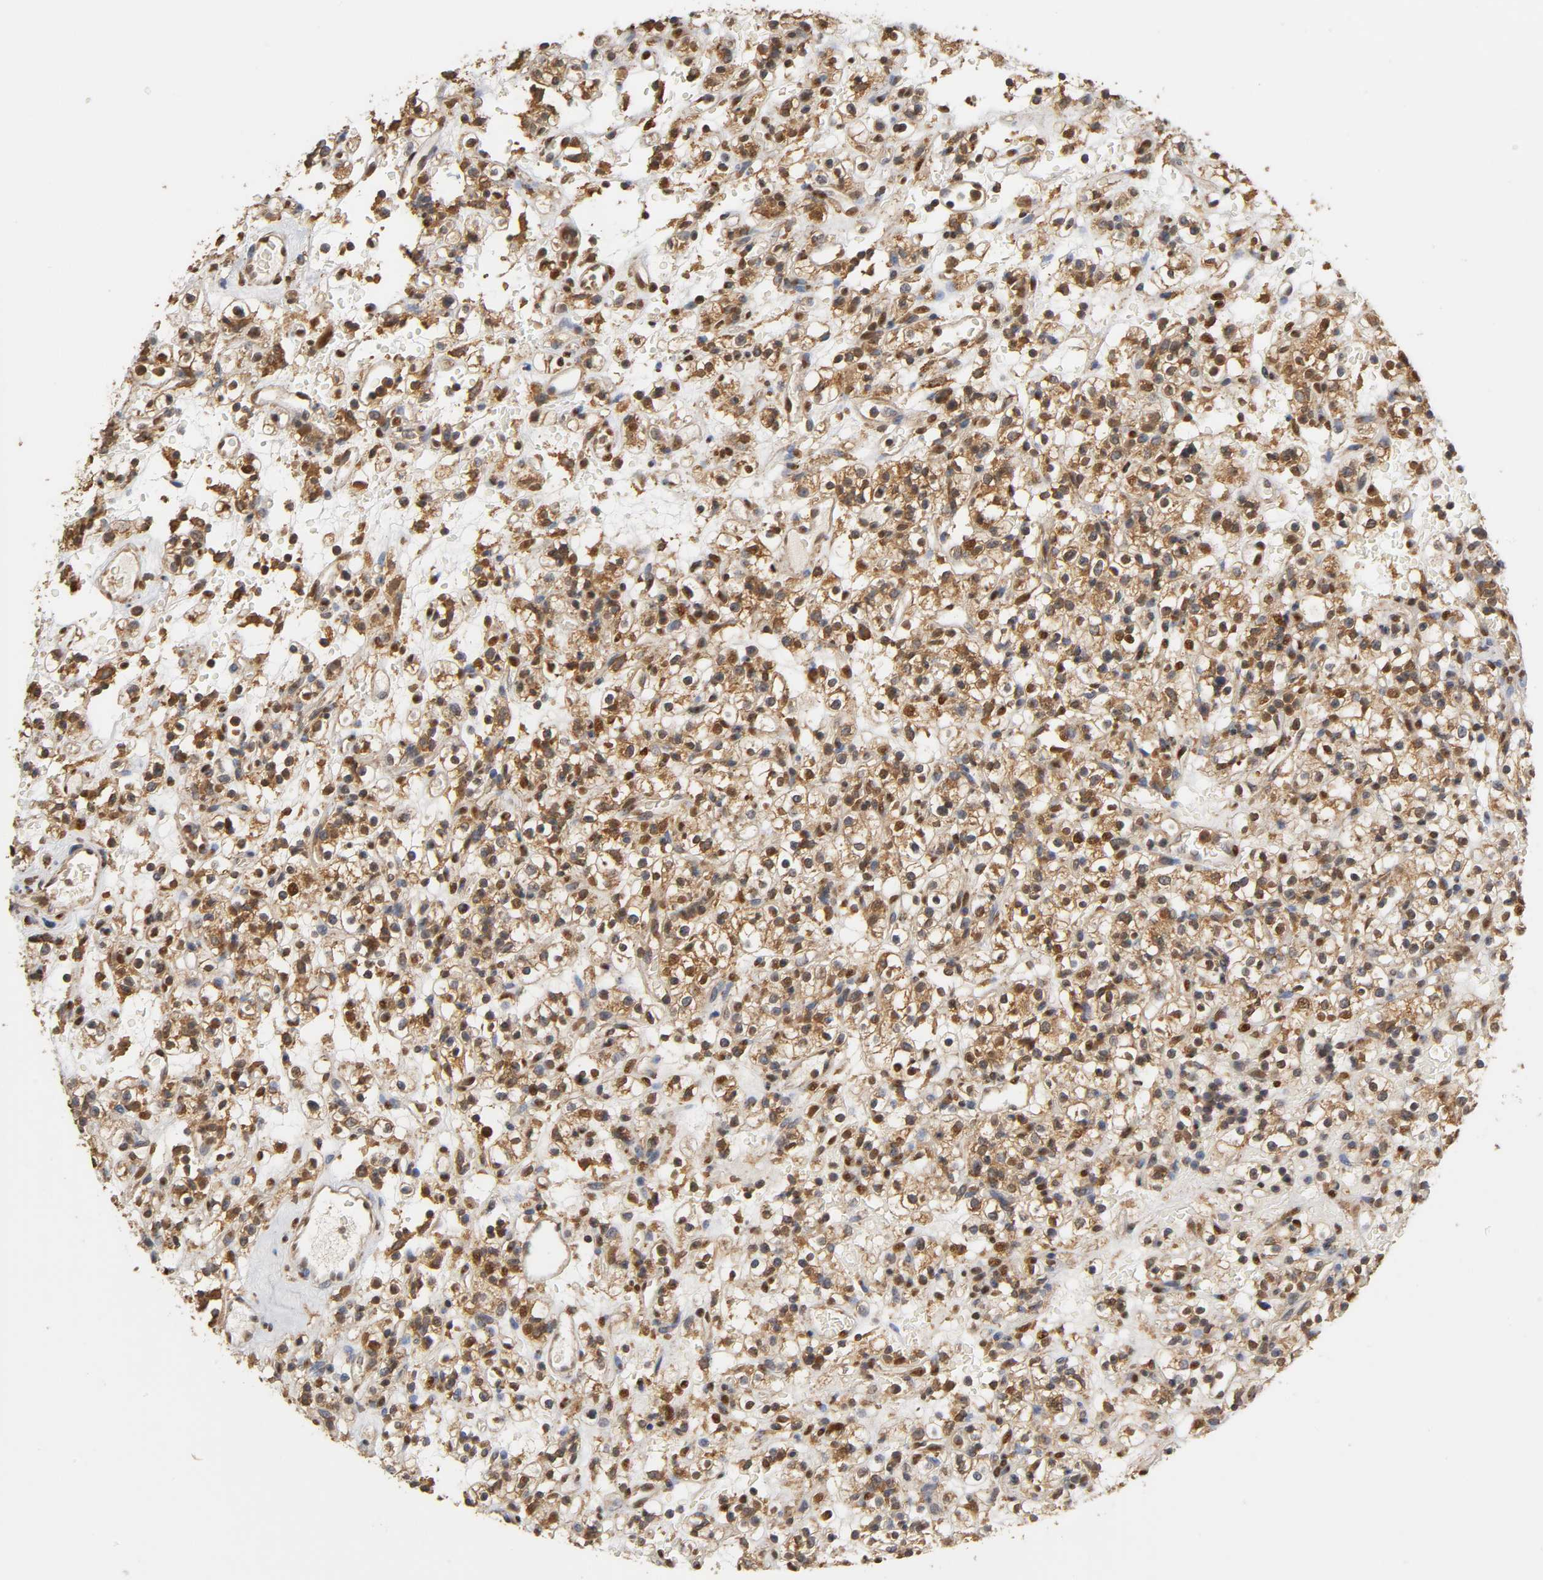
{"staining": {"intensity": "strong", "quantity": ">75%", "location": "cytoplasmic/membranous"}, "tissue": "renal cancer", "cell_type": "Tumor cells", "image_type": "cancer", "snomed": [{"axis": "morphology", "description": "Normal tissue, NOS"}, {"axis": "morphology", "description": "Adenocarcinoma, NOS"}, {"axis": "topography", "description": "Kidney"}], "caption": "IHC photomicrograph of human renal cancer stained for a protein (brown), which shows high levels of strong cytoplasmic/membranous expression in approximately >75% of tumor cells.", "gene": "PKN1", "patient": {"sex": "female", "age": 72}}